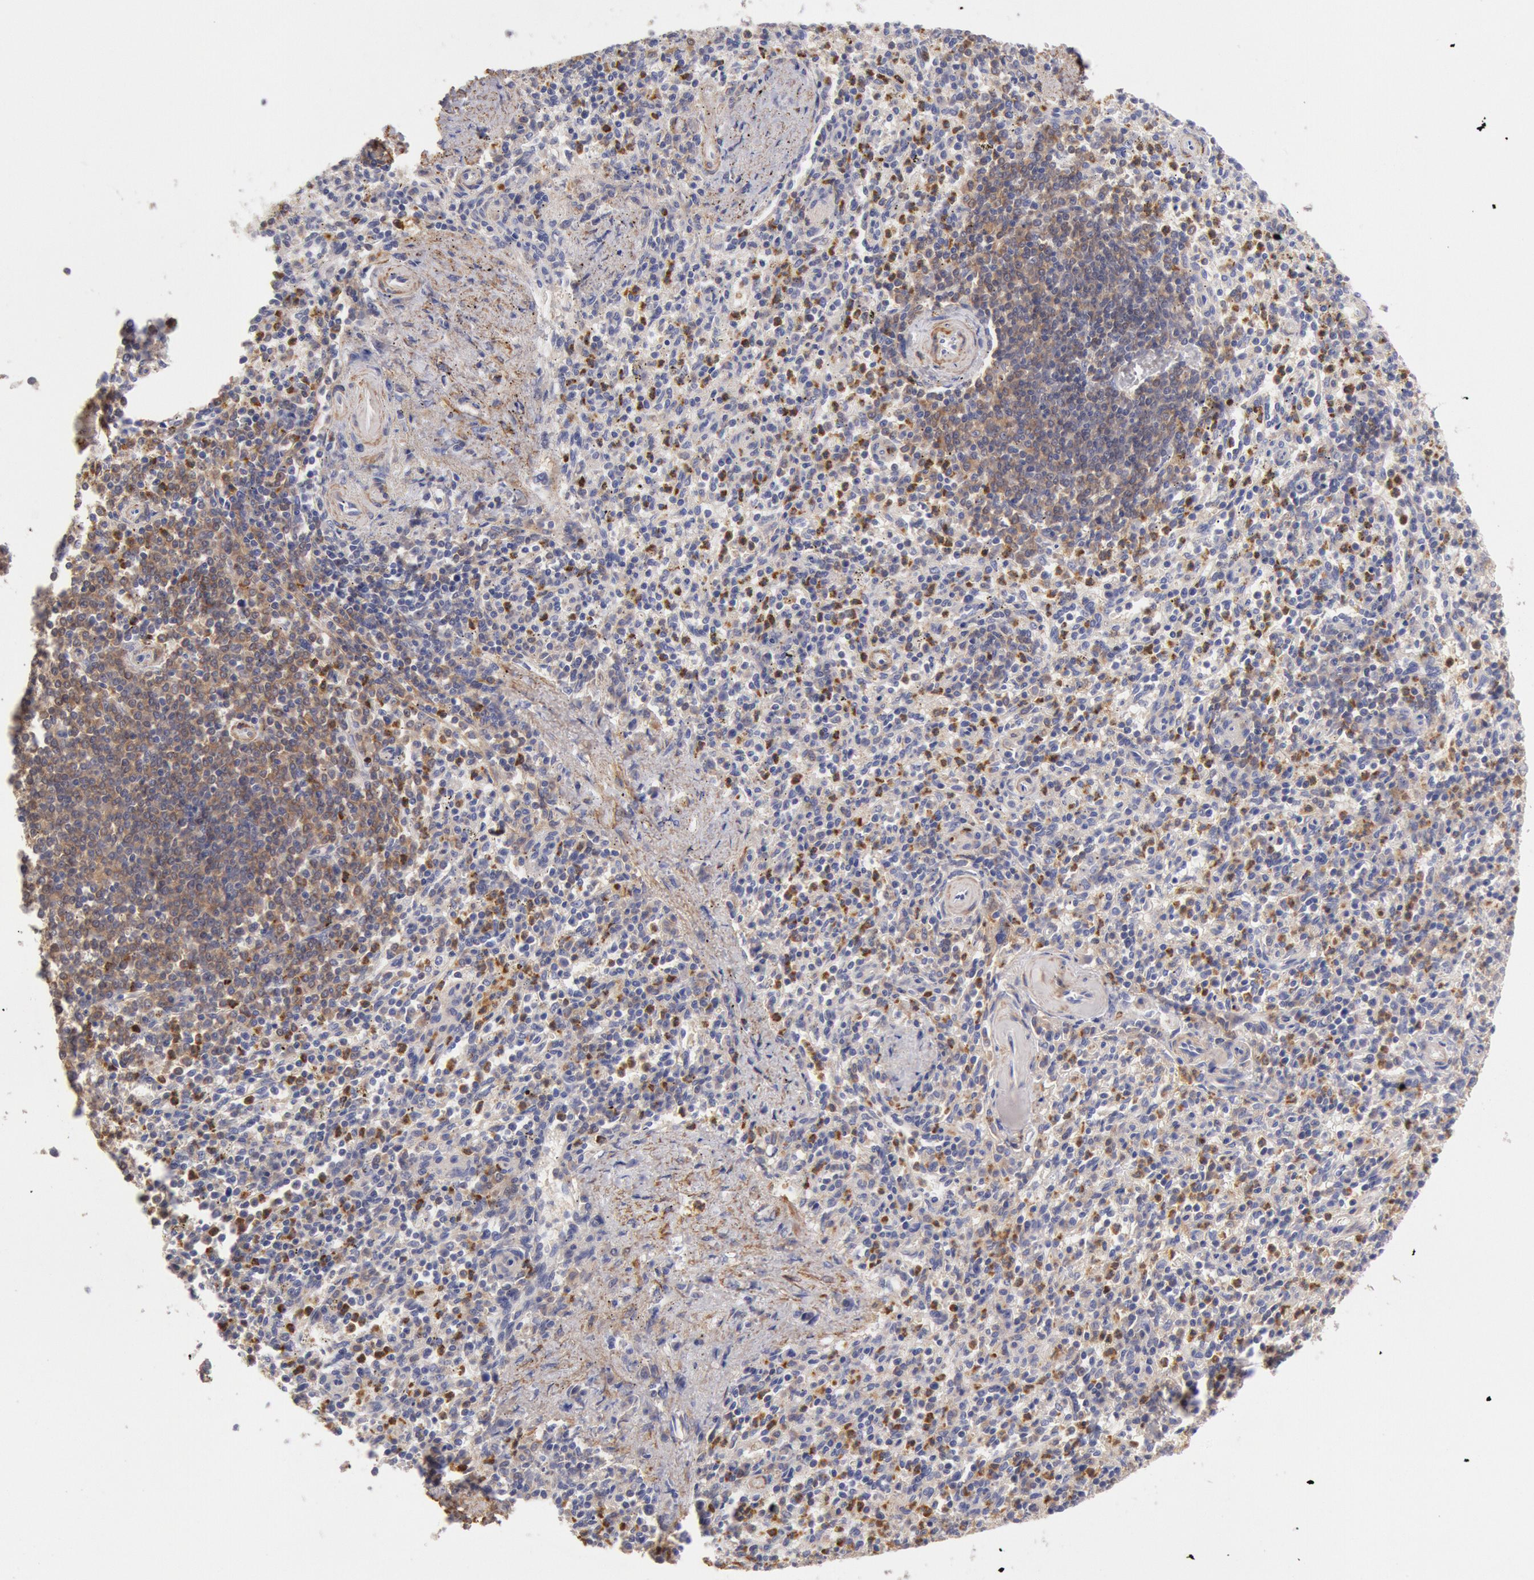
{"staining": {"intensity": "moderate", "quantity": "<25%", "location": "cytoplasmic/membranous"}, "tissue": "spleen", "cell_type": "Cells in red pulp", "image_type": "normal", "snomed": [{"axis": "morphology", "description": "Normal tissue, NOS"}, {"axis": "topography", "description": "Spleen"}], "caption": "Unremarkable spleen displays moderate cytoplasmic/membranous staining in approximately <25% of cells in red pulp Nuclei are stained in blue..", "gene": "TMED8", "patient": {"sex": "male", "age": 72}}